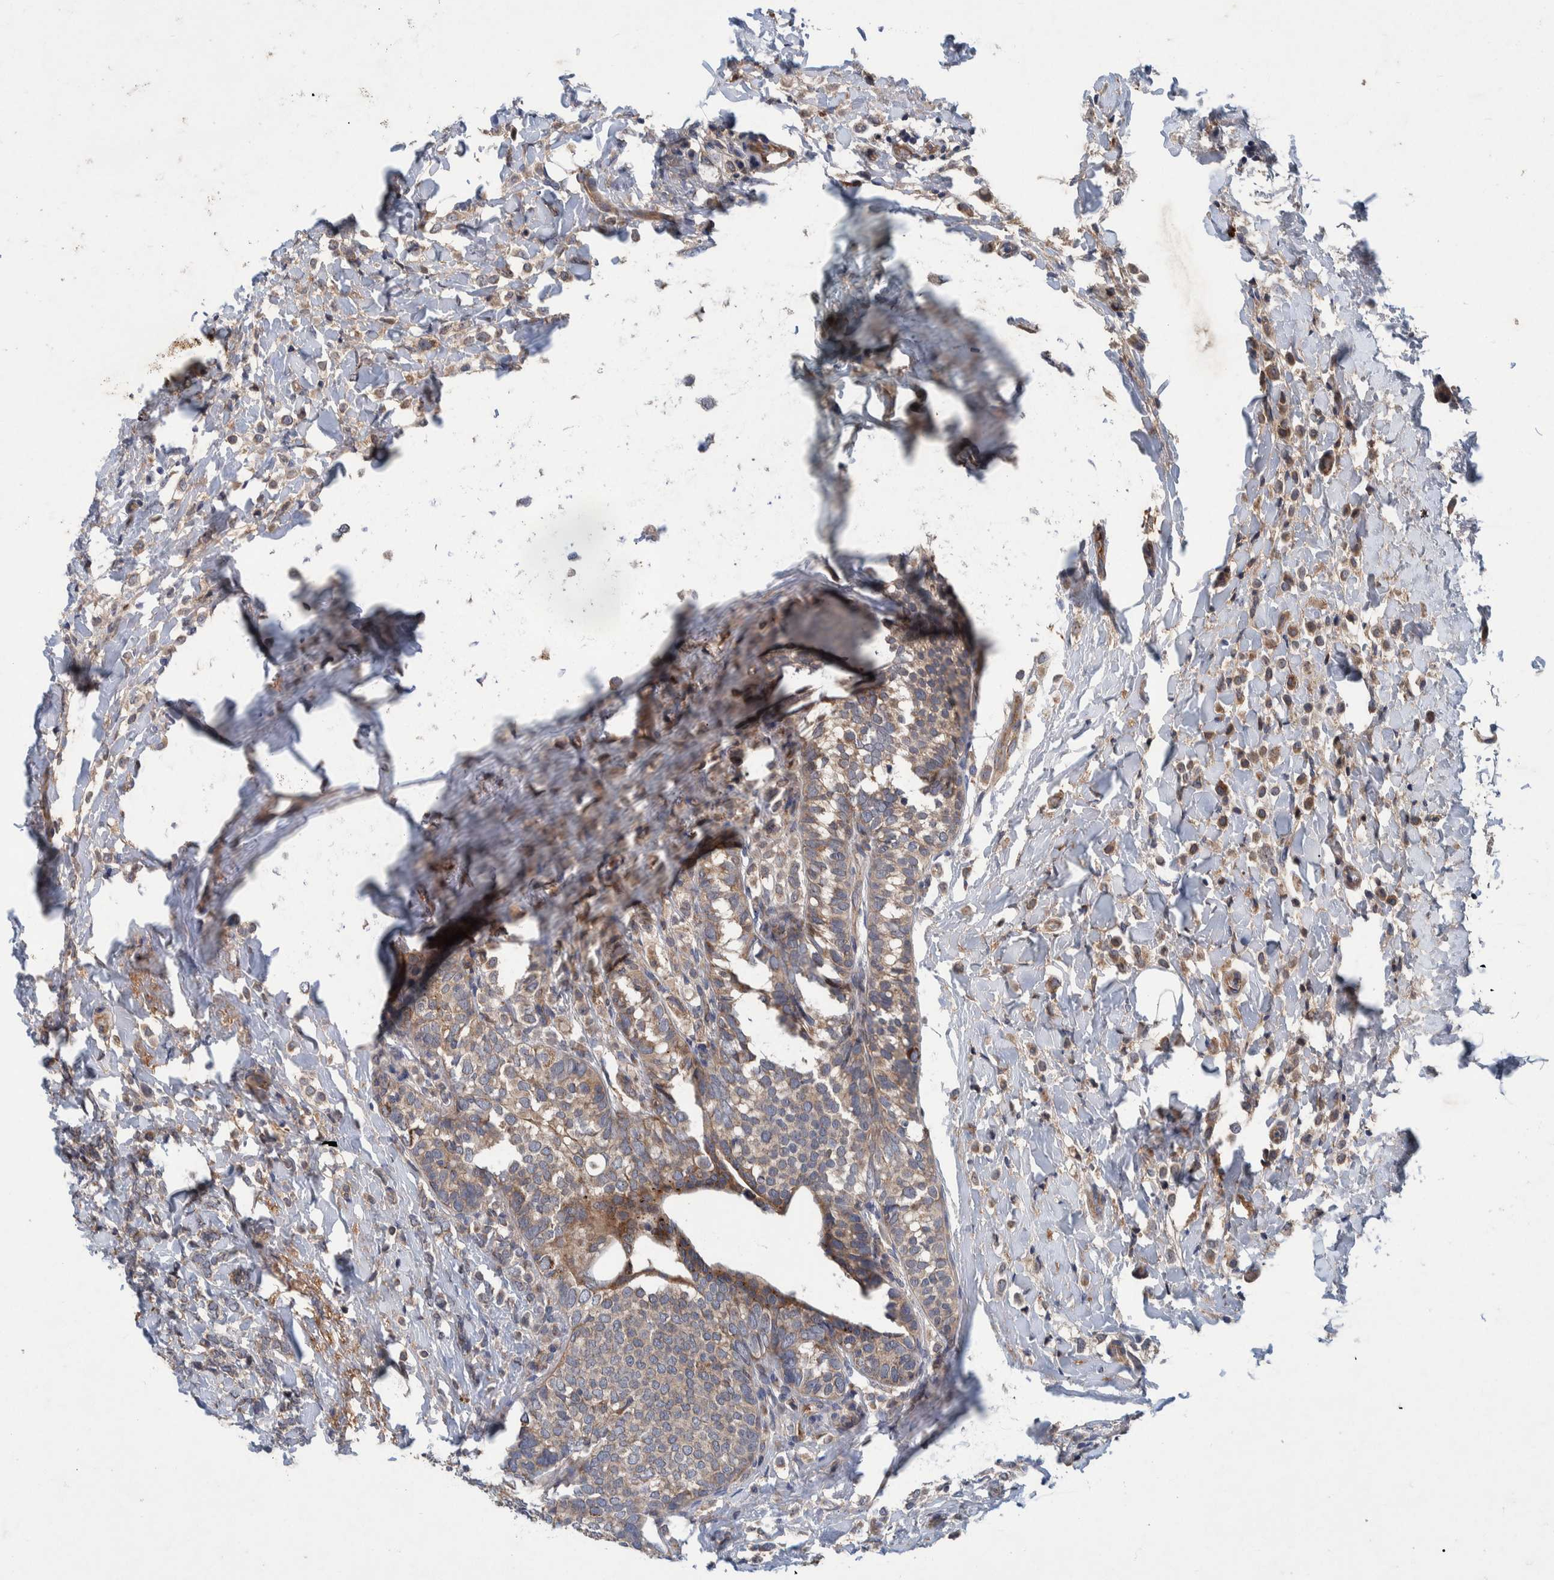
{"staining": {"intensity": "weak", "quantity": ">75%", "location": "cytoplasmic/membranous"}, "tissue": "breast cancer", "cell_type": "Tumor cells", "image_type": "cancer", "snomed": [{"axis": "morphology", "description": "Lobular carcinoma"}, {"axis": "topography", "description": "Breast"}], "caption": "IHC histopathology image of human breast lobular carcinoma stained for a protein (brown), which exhibits low levels of weak cytoplasmic/membranous expression in about >75% of tumor cells.", "gene": "ITIH3", "patient": {"sex": "female", "age": 50}}